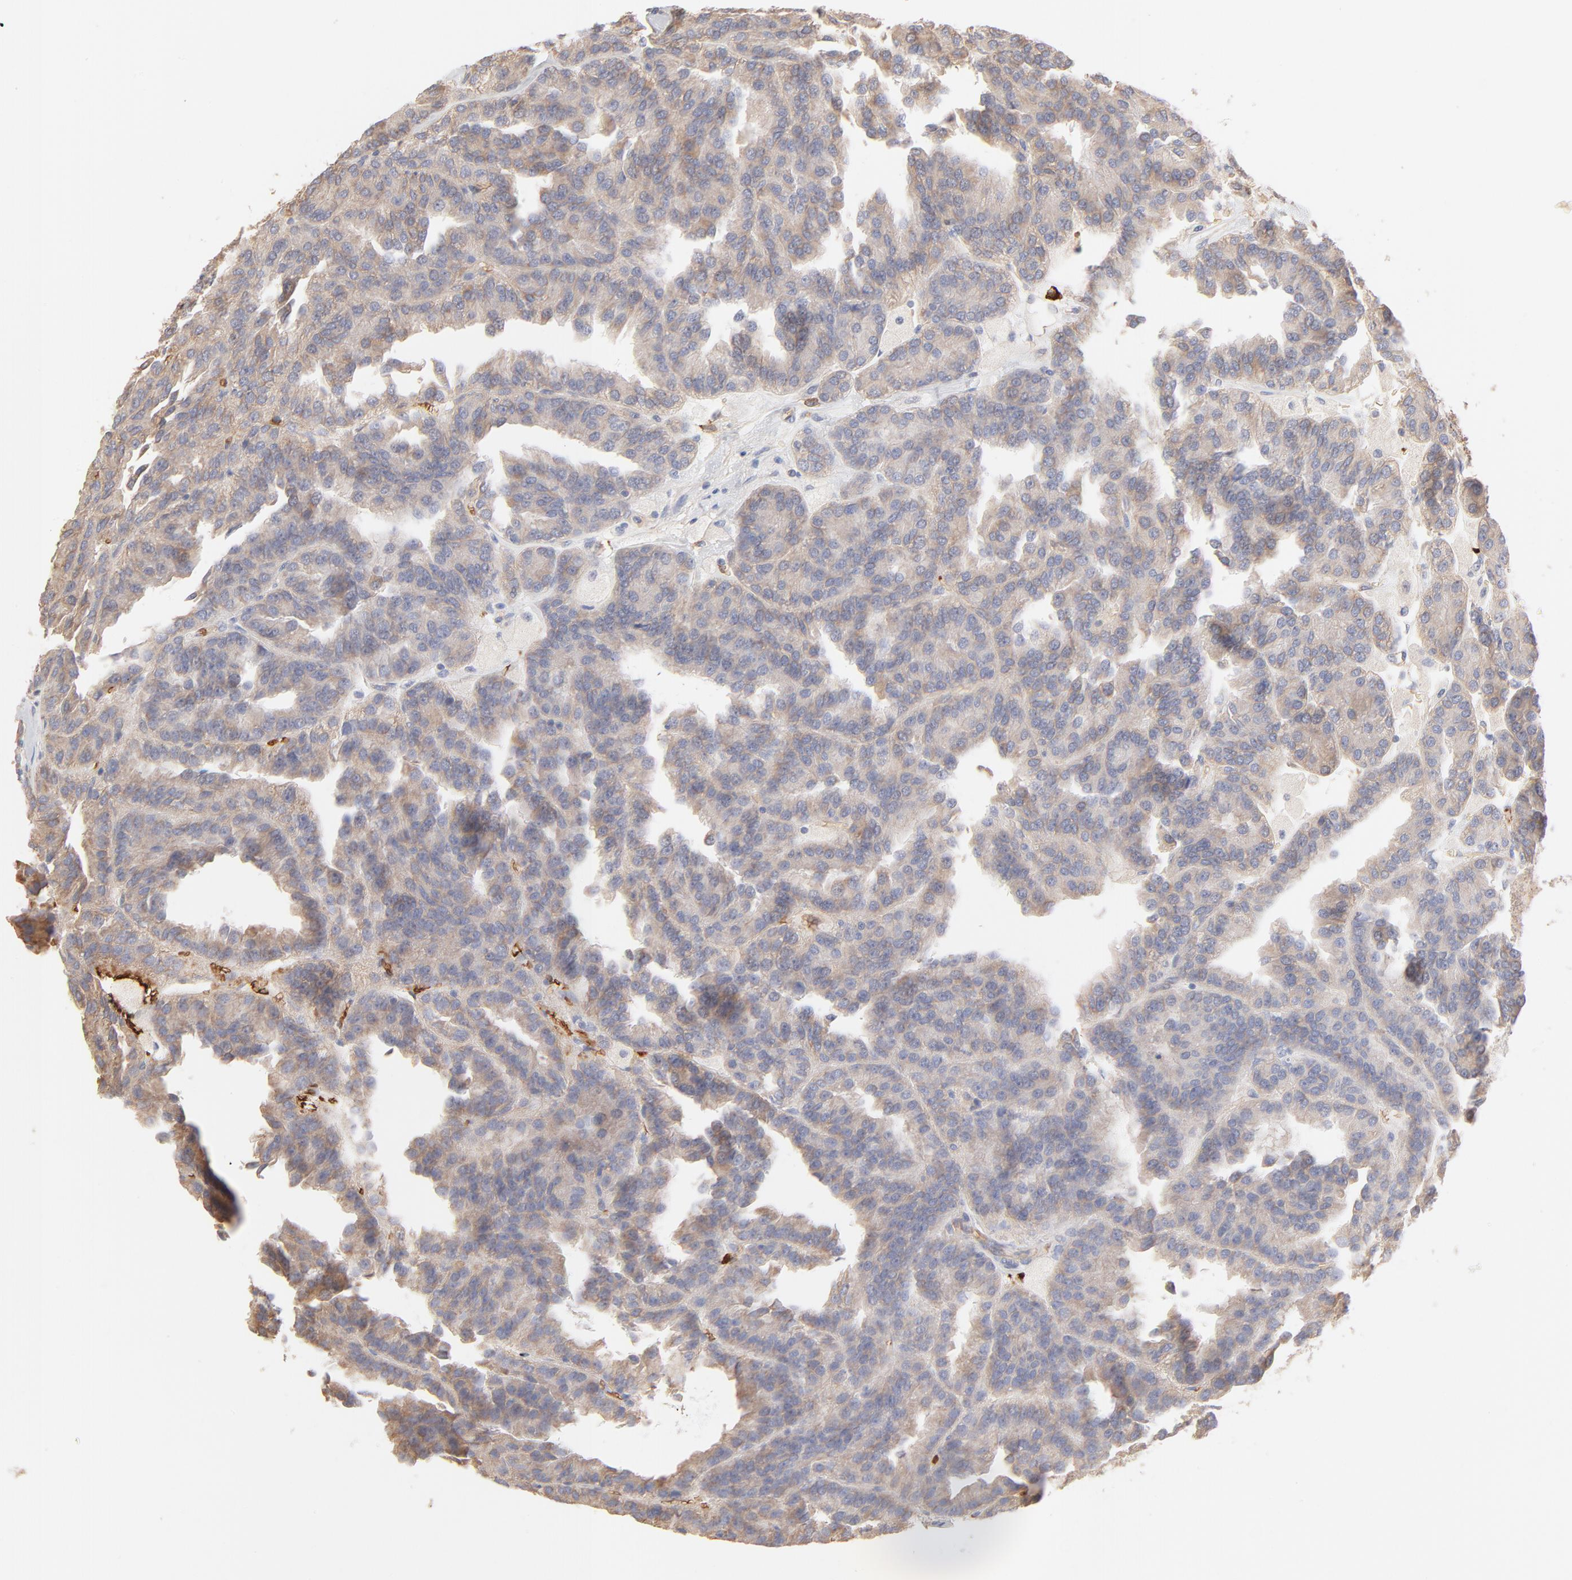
{"staining": {"intensity": "weak", "quantity": ">75%", "location": "cytoplasmic/membranous"}, "tissue": "renal cancer", "cell_type": "Tumor cells", "image_type": "cancer", "snomed": [{"axis": "morphology", "description": "Adenocarcinoma, NOS"}, {"axis": "topography", "description": "Kidney"}], "caption": "The photomicrograph demonstrates immunohistochemical staining of renal cancer. There is weak cytoplasmic/membranous positivity is present in about >75% of tumor cells. (DAB (3,3'-diaminobenzidine) = brown stain, brightfield microscopy at high magnification).", "gene": "SPTB", "patient": {"sex": "male", "age": 46}}